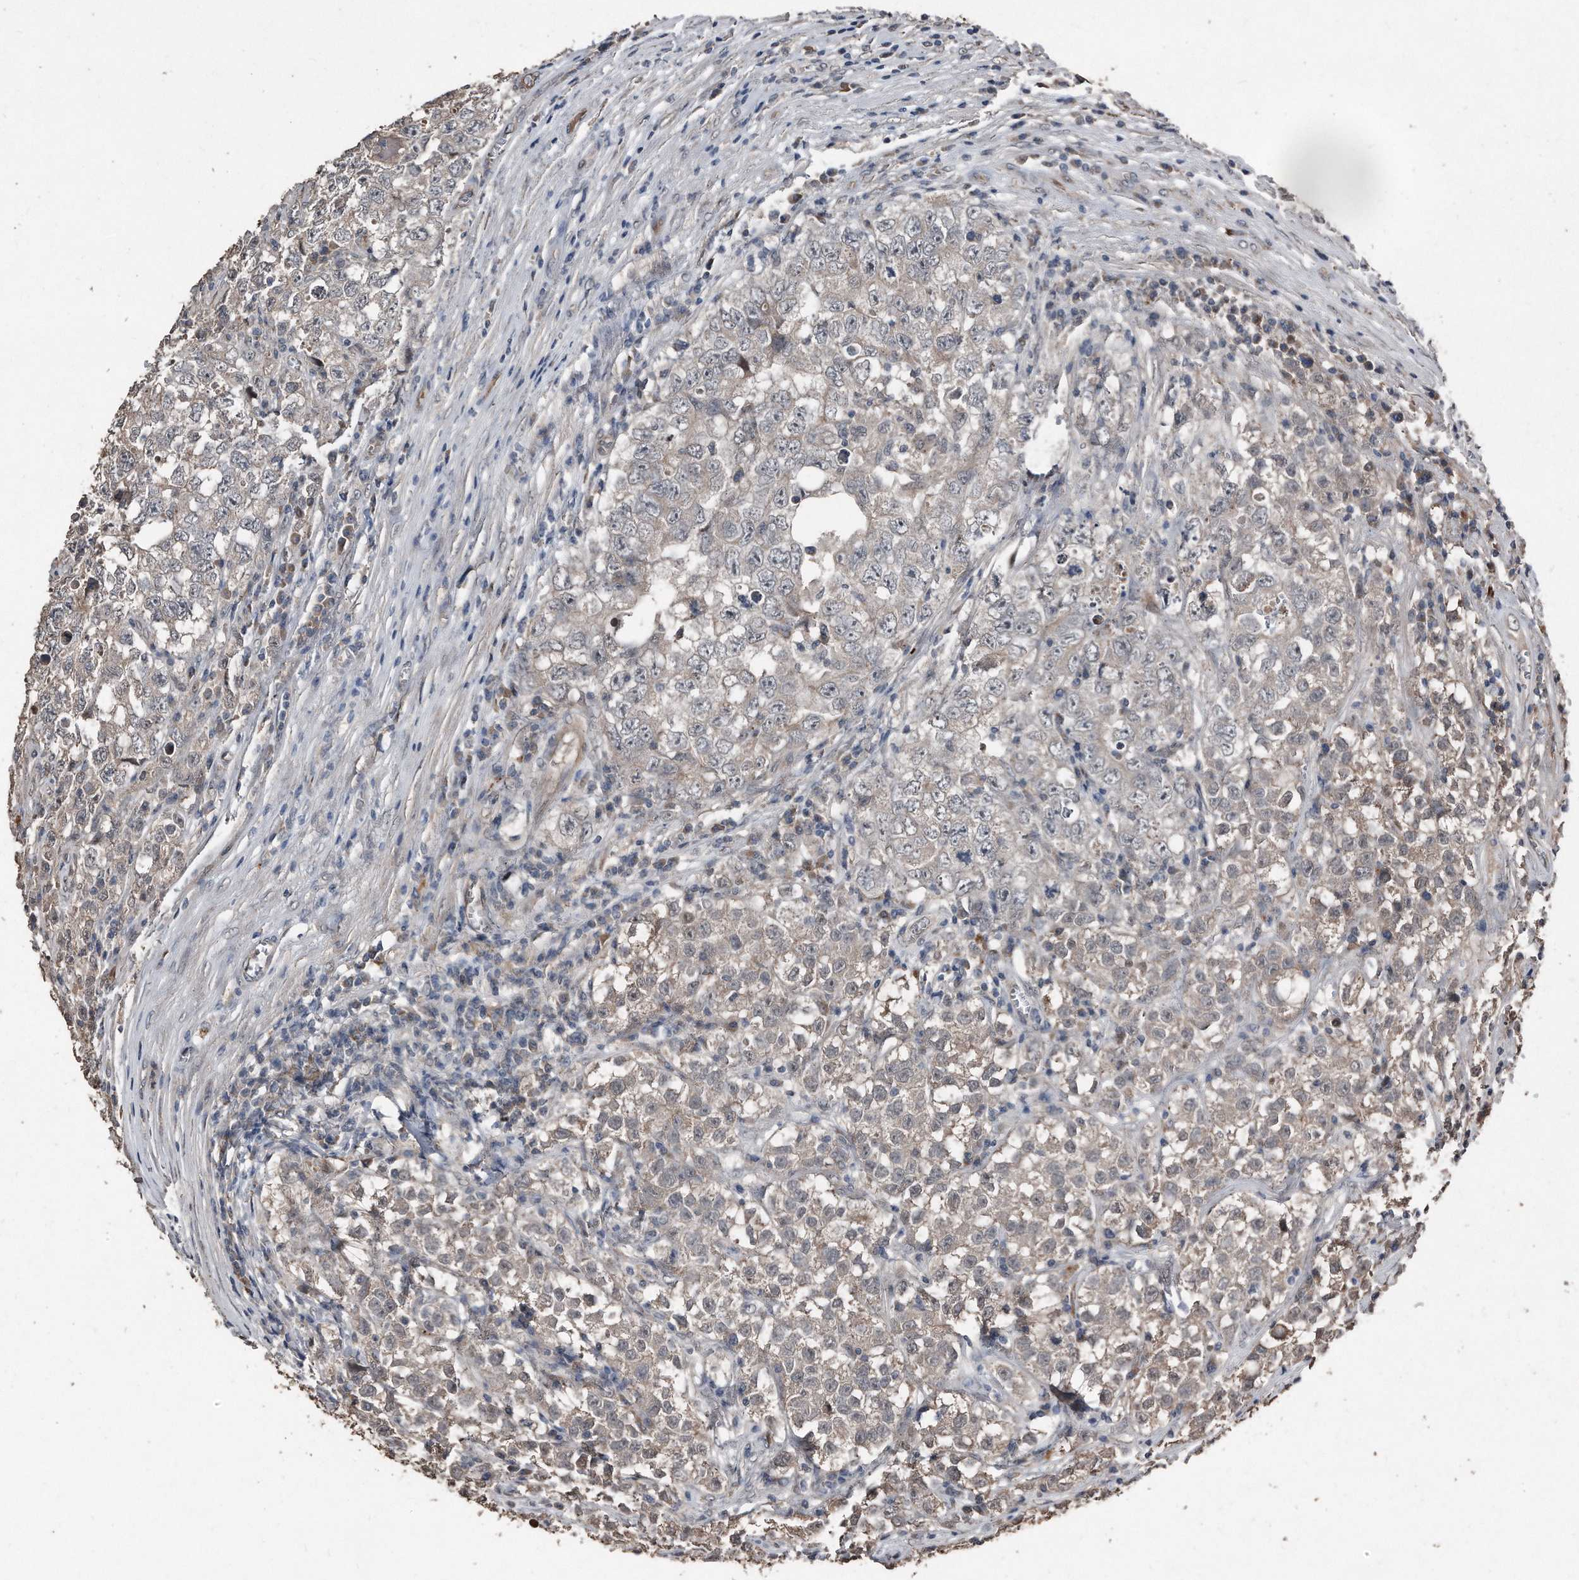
{"staining": {"intensity": "negative", "quantity": "none", "location": "none"}, "tissue": "testis cancer", "cell_type": "Tumor cells", "image_type": "cancer", "snomed": [{"axis": "morphology", "description": "Seminoma, NOS"}, {"axis": "morphology", "description": "Carcinoma, Embryonal, NOS"}, {"axis": "topography", "description": "Testis"}], "caption": "This is an IHC image of human testis cancer (seminoma). There is no staining in tumor cells.", "gene": "ANKRD10", "patient": {"sex": "male", "age": 43}}